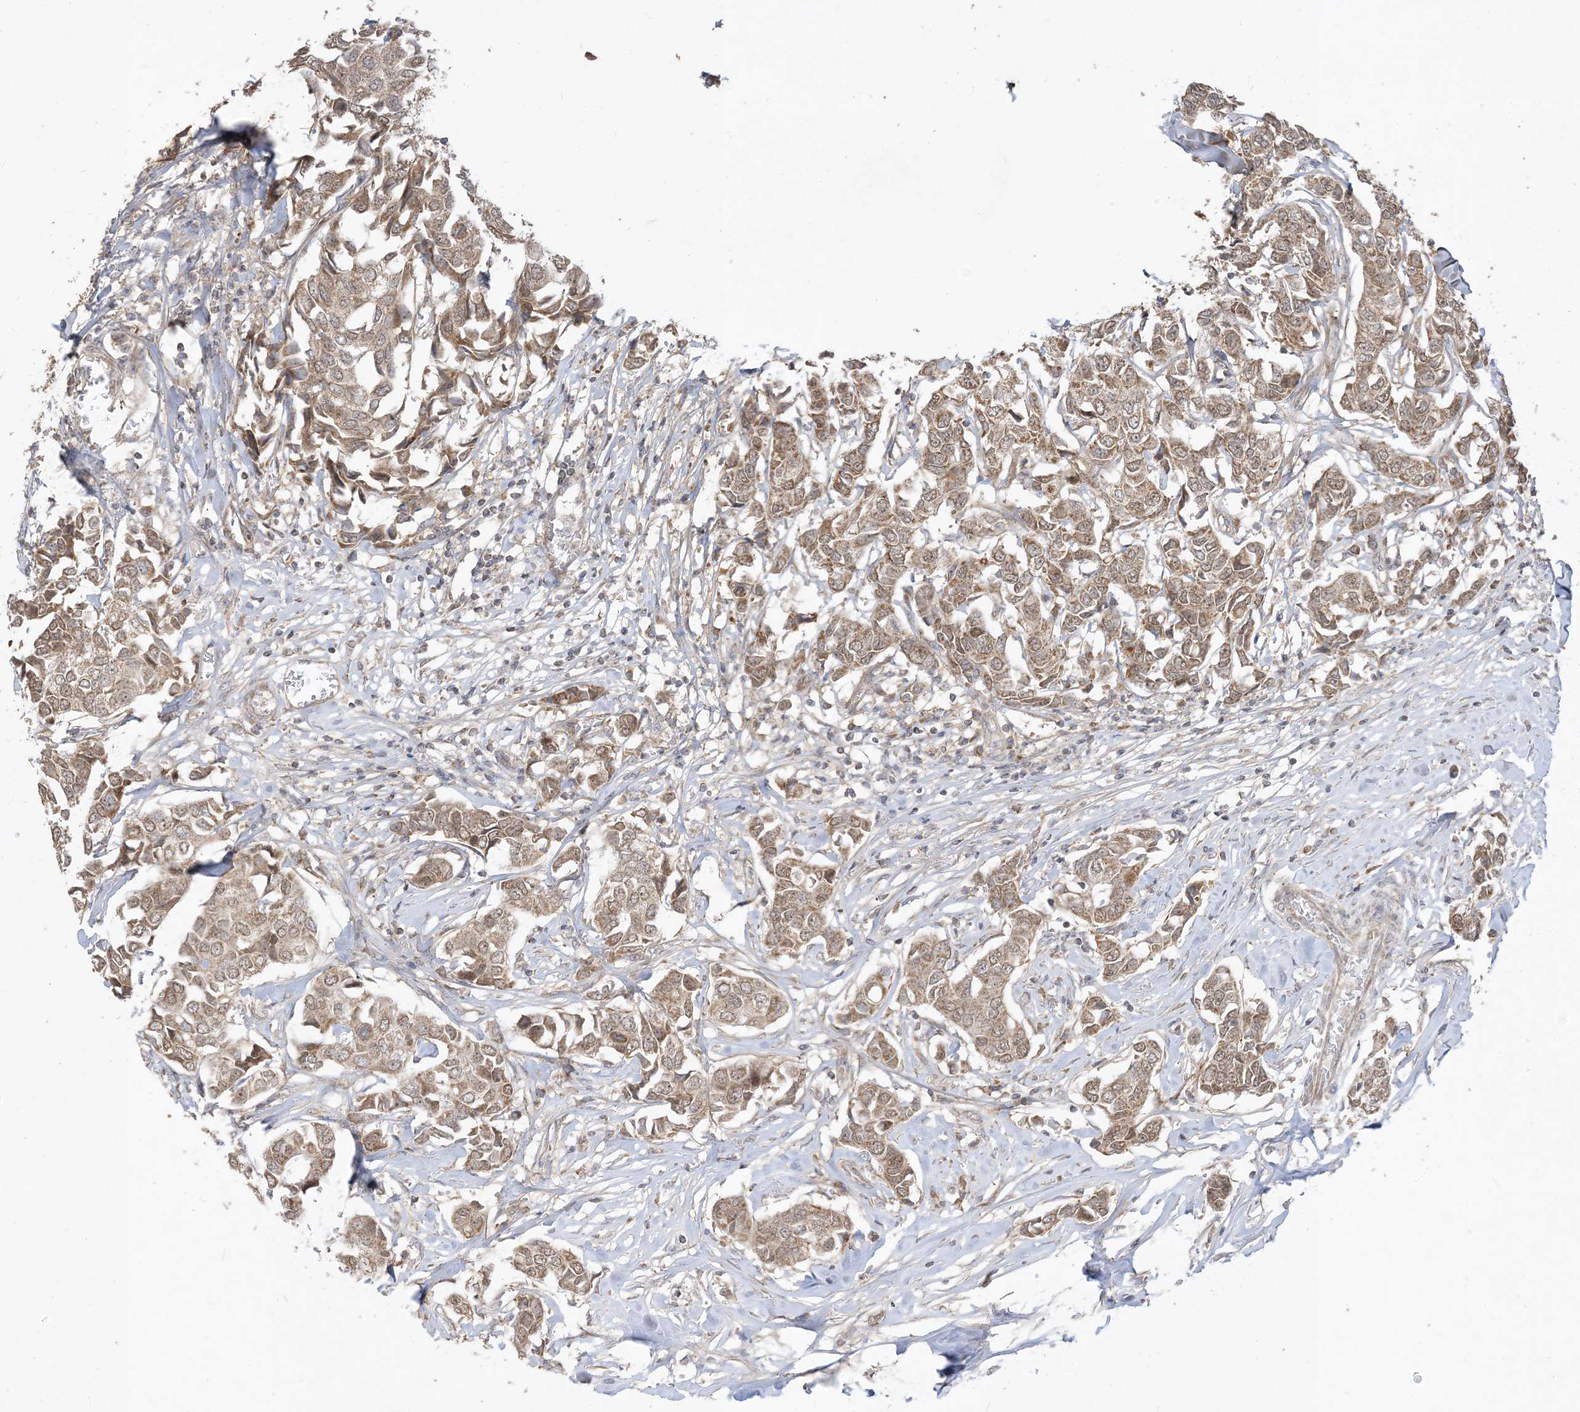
{"staining": {"intensity": "strong", "quantity": ">75%", "location": "cytoplasmic/membranous,nuclear"}, "tissue": "breast cancer", "cell_type": "Tumor cells", "image_type": "cancer", "snomed": [{"axis": "morphology", "description": "Duct carcinoma"}, {"axis": "topography", "description": "Breast"}], "caption": "Tumor cells reveal high levels of strong cytoplasmic/membranous and nuclear expression in about >75% of cells in human breast cancer.", "gene": "SIRT3", "patient": {"sex": "female", "age": 80}}